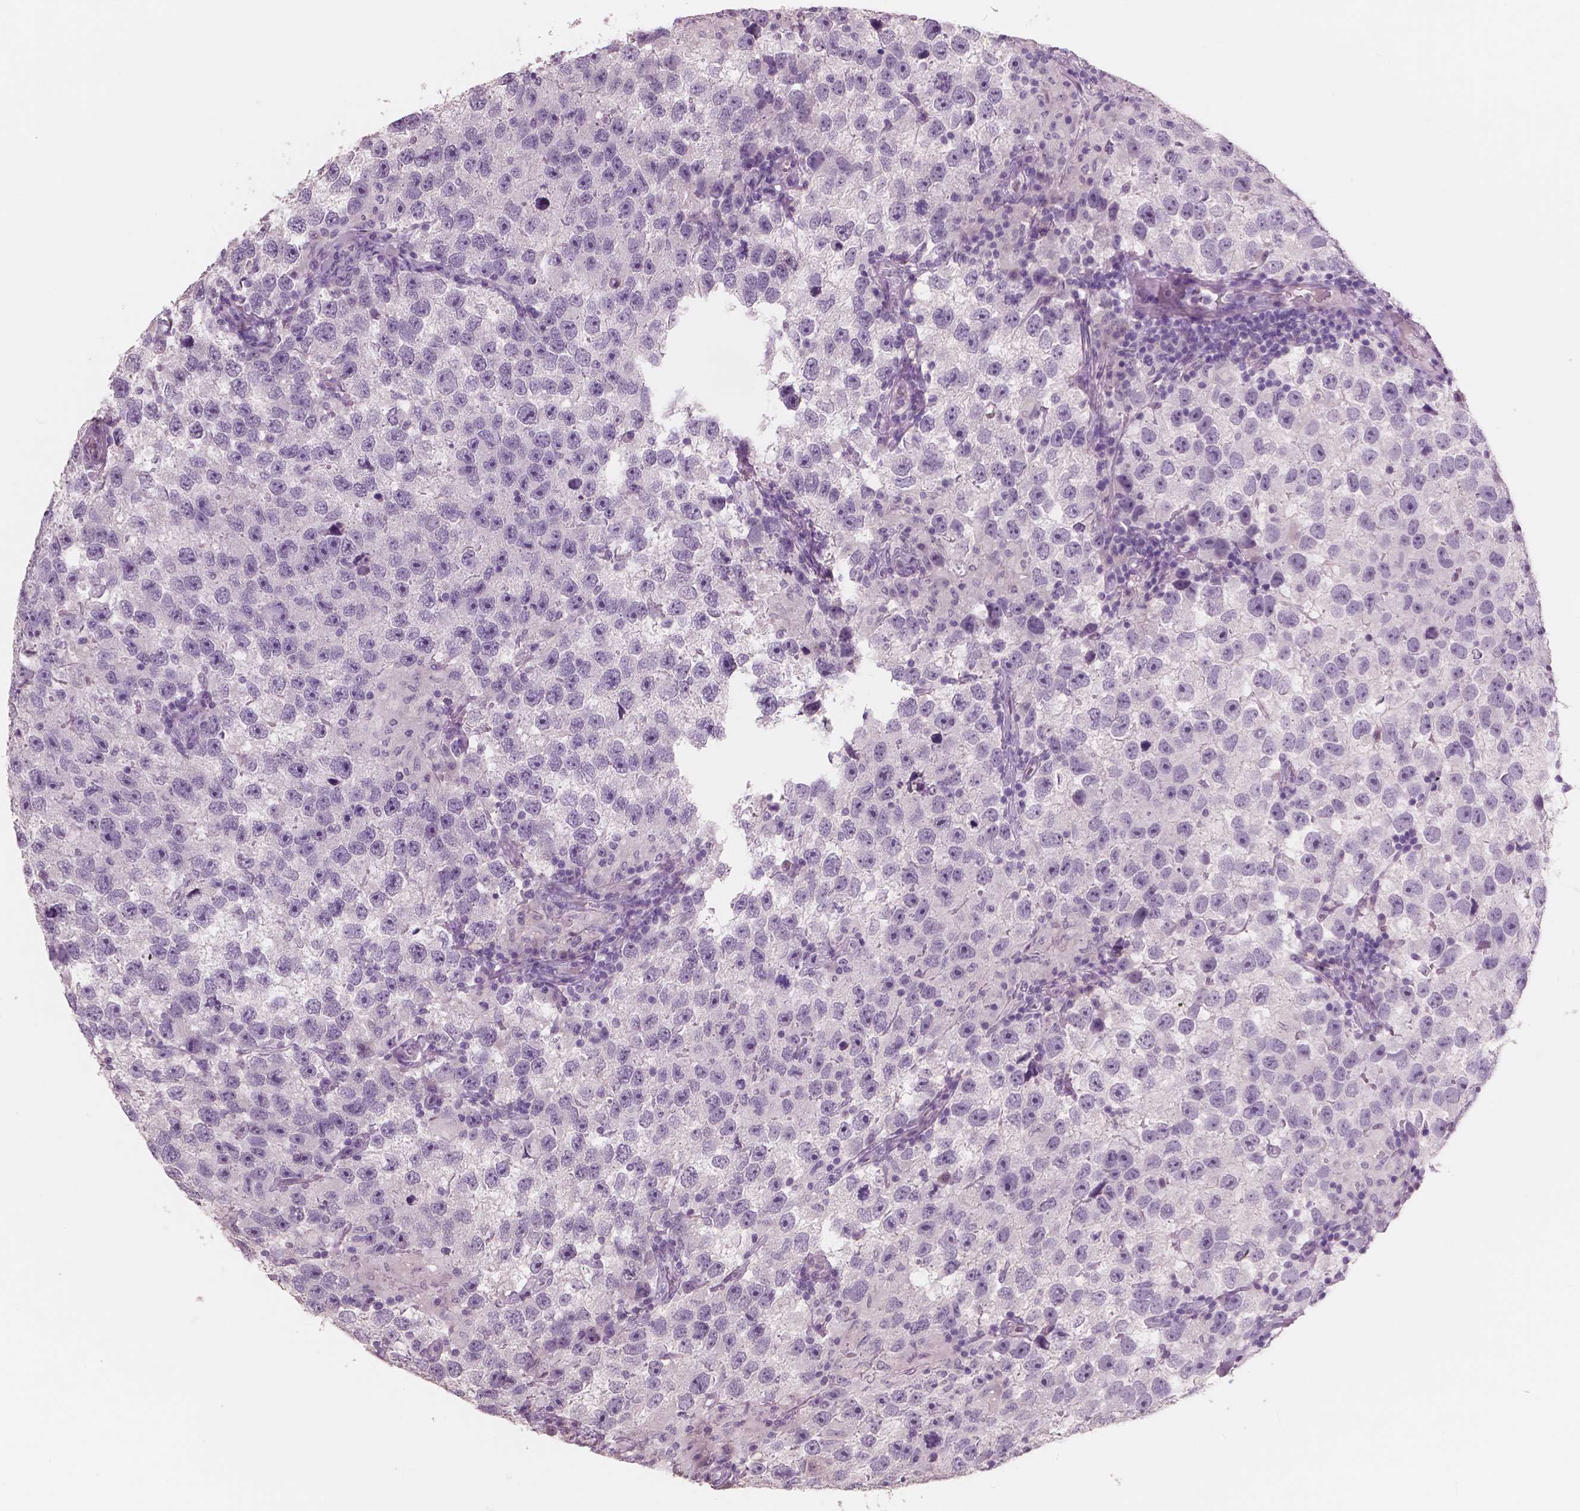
{"staining": {"intensity": "negative", "quantity": "none", "location": "none"}, "tissue": "testis cancer", "cell_type": "Tumor cells", "image_type": "cancer", "snomed": [{"axis": "morphology", "description": "Seminoma, NOS"}, {"axis": "topography", "description": "Testis"}], "caption": "Image shows no protein positivity in tumor cells of testis cancer (seminoma) tissue.", "gene": "NECAB1", "patient": {"sex": "male", "age": 26}}